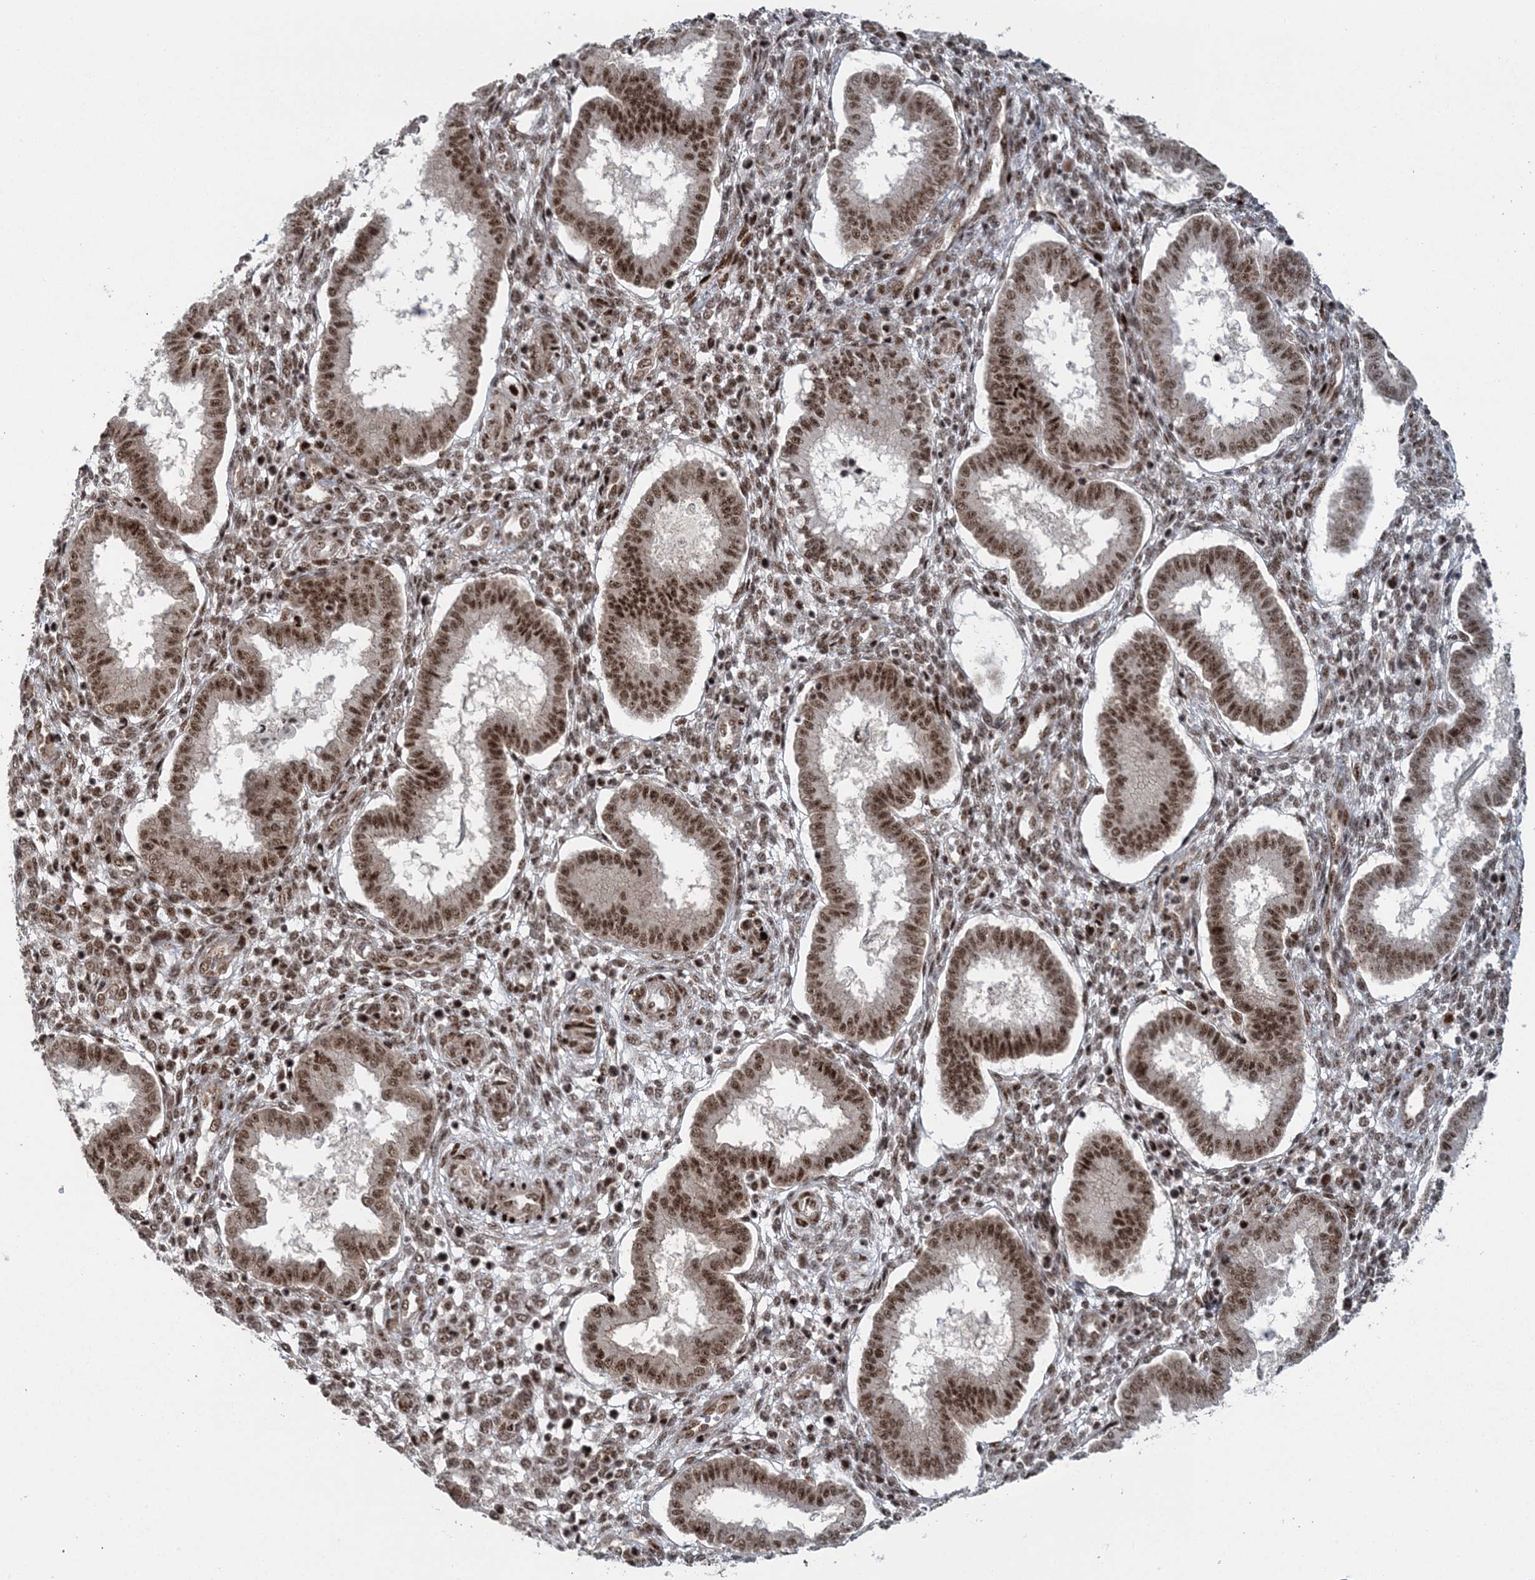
{"staining": {"intensity": "moderate", "quantity": ">75%", "location": "nuclear"}, "tissue": "endometrium", "cell_type": "Cells in endometrial stroma", "image_type": "normal", "snomed": [{"axis": "morphology", "description": "Normal tissue, NOS"}, {"axis": "topography", "description": "Endometrium"}], "caption": "Immunohistochemical staining of normal endometrium shows >75% levels of moderate nuclear protein positivity in approximately >75% of cells in endometrial stroma. The staining was performed using DAB (3,3'-diaminobenzidine) to visualize the protein expression in brown, while the nuclei were stained in blue with hematoxylin (Magnification: 20x).", "gene": "CWC22", "patient": {"sex": "female", "age": 24}}